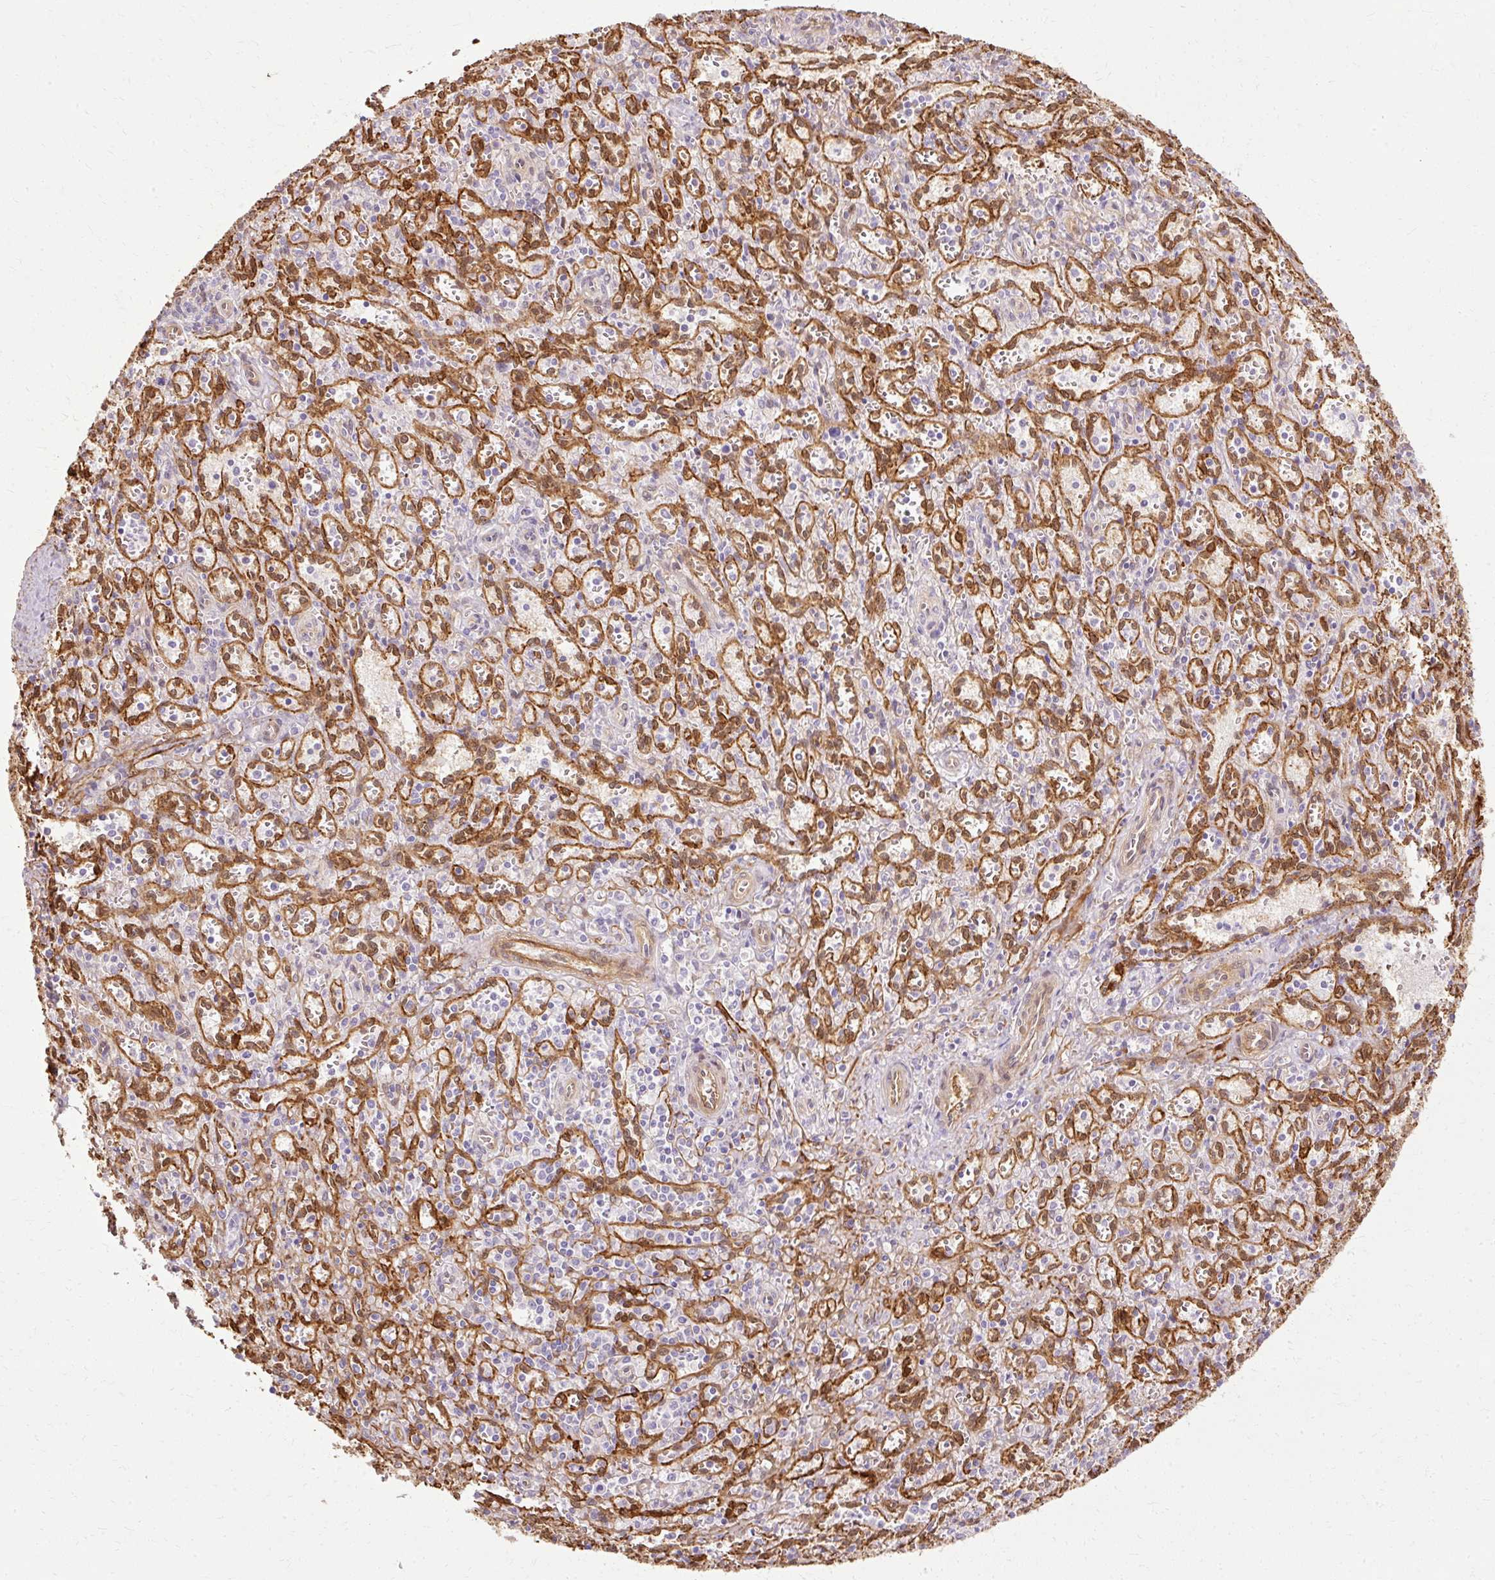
{"staining": {"intensity": "negative", "quantity": "none", "location": "none"}, "tissue": "spleen", "cell_type": "Cells in red pulp", "image_type": "normal", "snomed": [{"axis": "morphology", "description": "Normal tissue, NOS"}, {"axis": "topography", "description": "Spleen"}], "caption": "A high-resolution photomicrograph shows immunohistochemistry (IHC) staining of benign spleen, which reveals no significant staining in cells in red pulp.", "gene": "CNN3", "patient": {"sex": "female", "age": 26}}